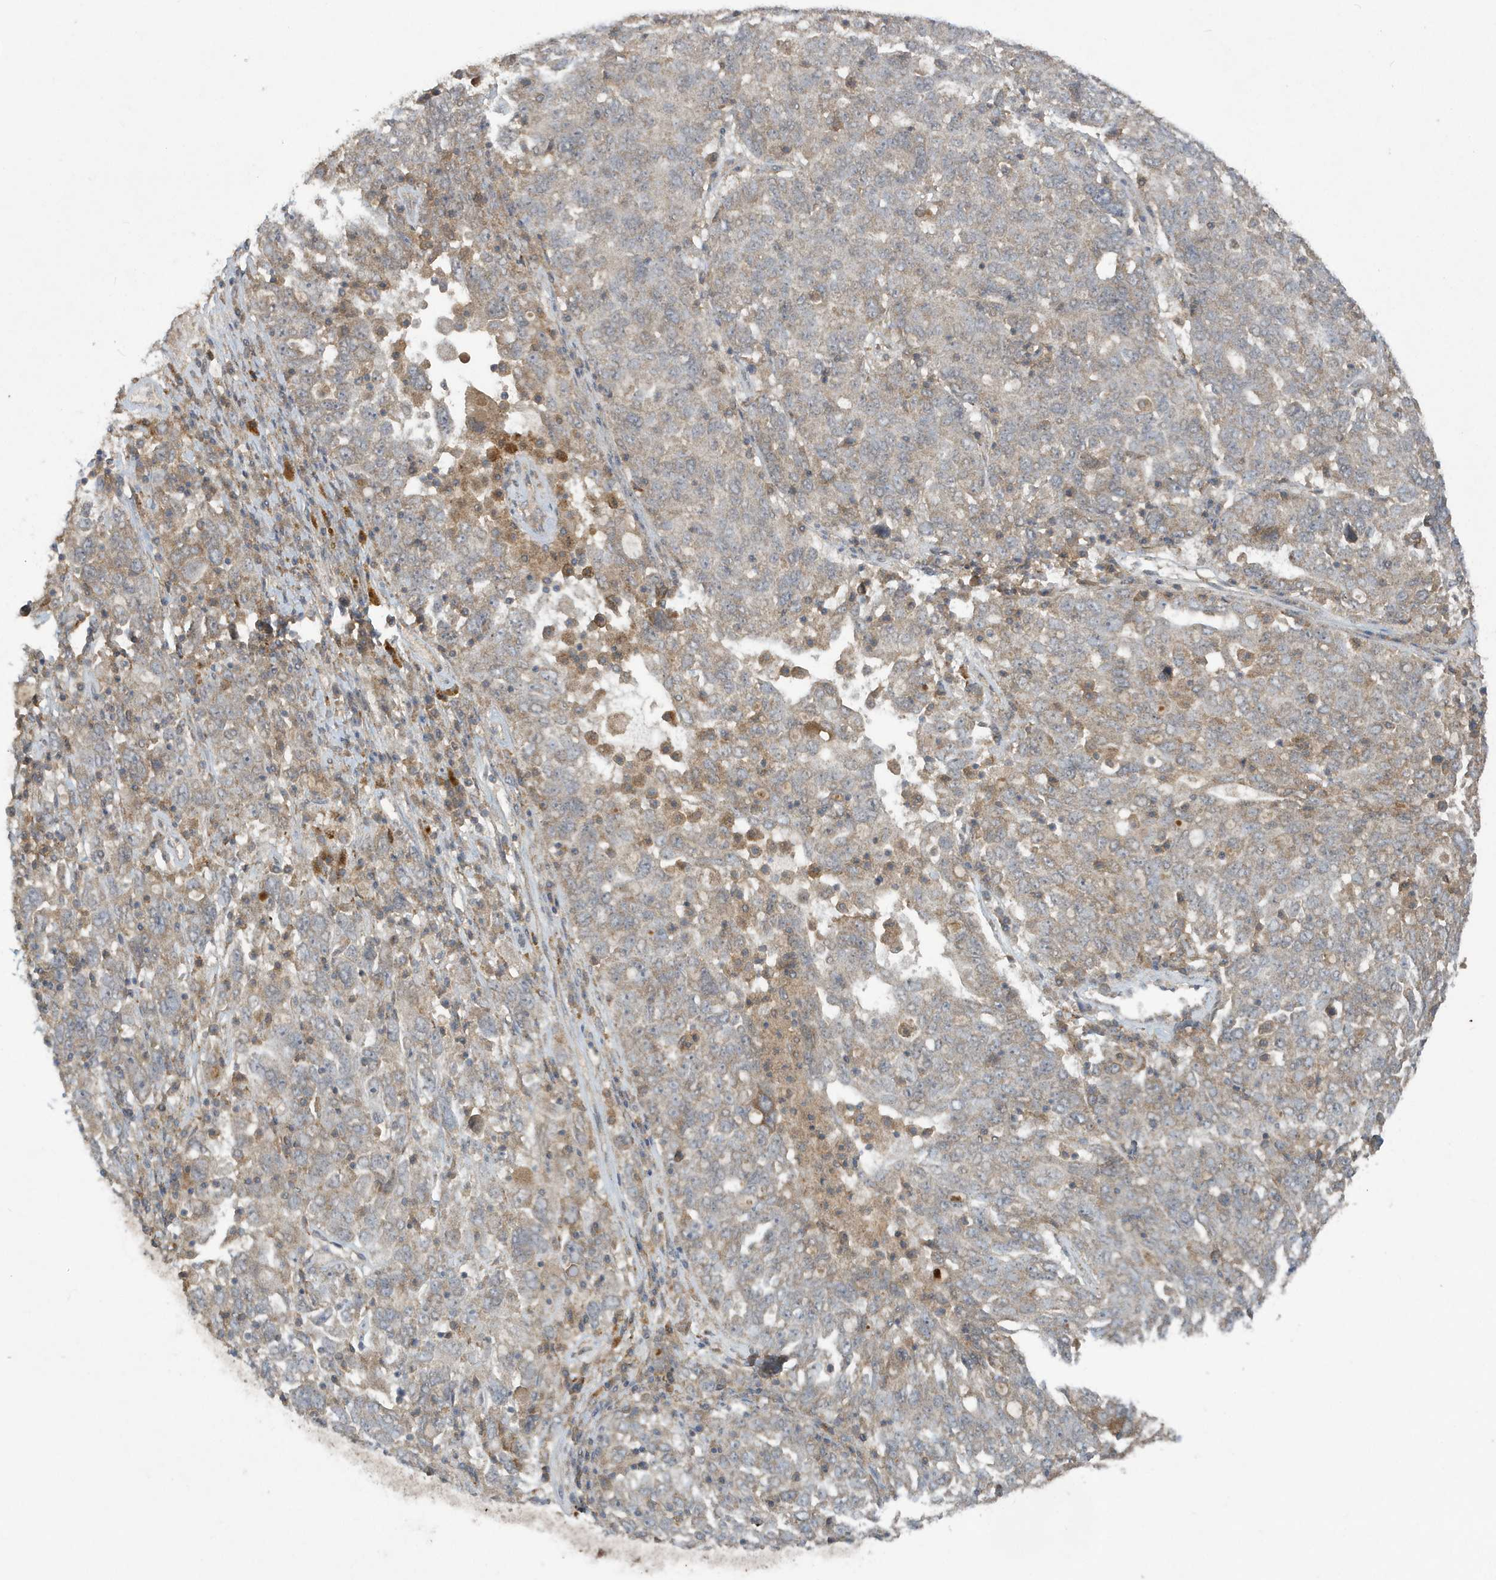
{"staining": {"intensity": "weak", "quantity": "25%-75%", "location": "cytoplasmic/membranous"}, "tissue": "ovarian cancer", "cell_type": "Tumor cells", "image_type": "cancer", "snomed": [{"axis": "morphology", "description": "Carcinoma, endometroid"}, {"axis": "topography", "description": "Ovary"}], "caption": "An immunohistochemistry (IHC) photomicrograph of neoplastic tissue is shown. Protein staining in brown shows weak cytoplasmic/membranous positivity in endometroid carcinoma (ovarian) within tumor cells.", "gene": "C1RL", "patient": {"sex": "female", "age": 62}}